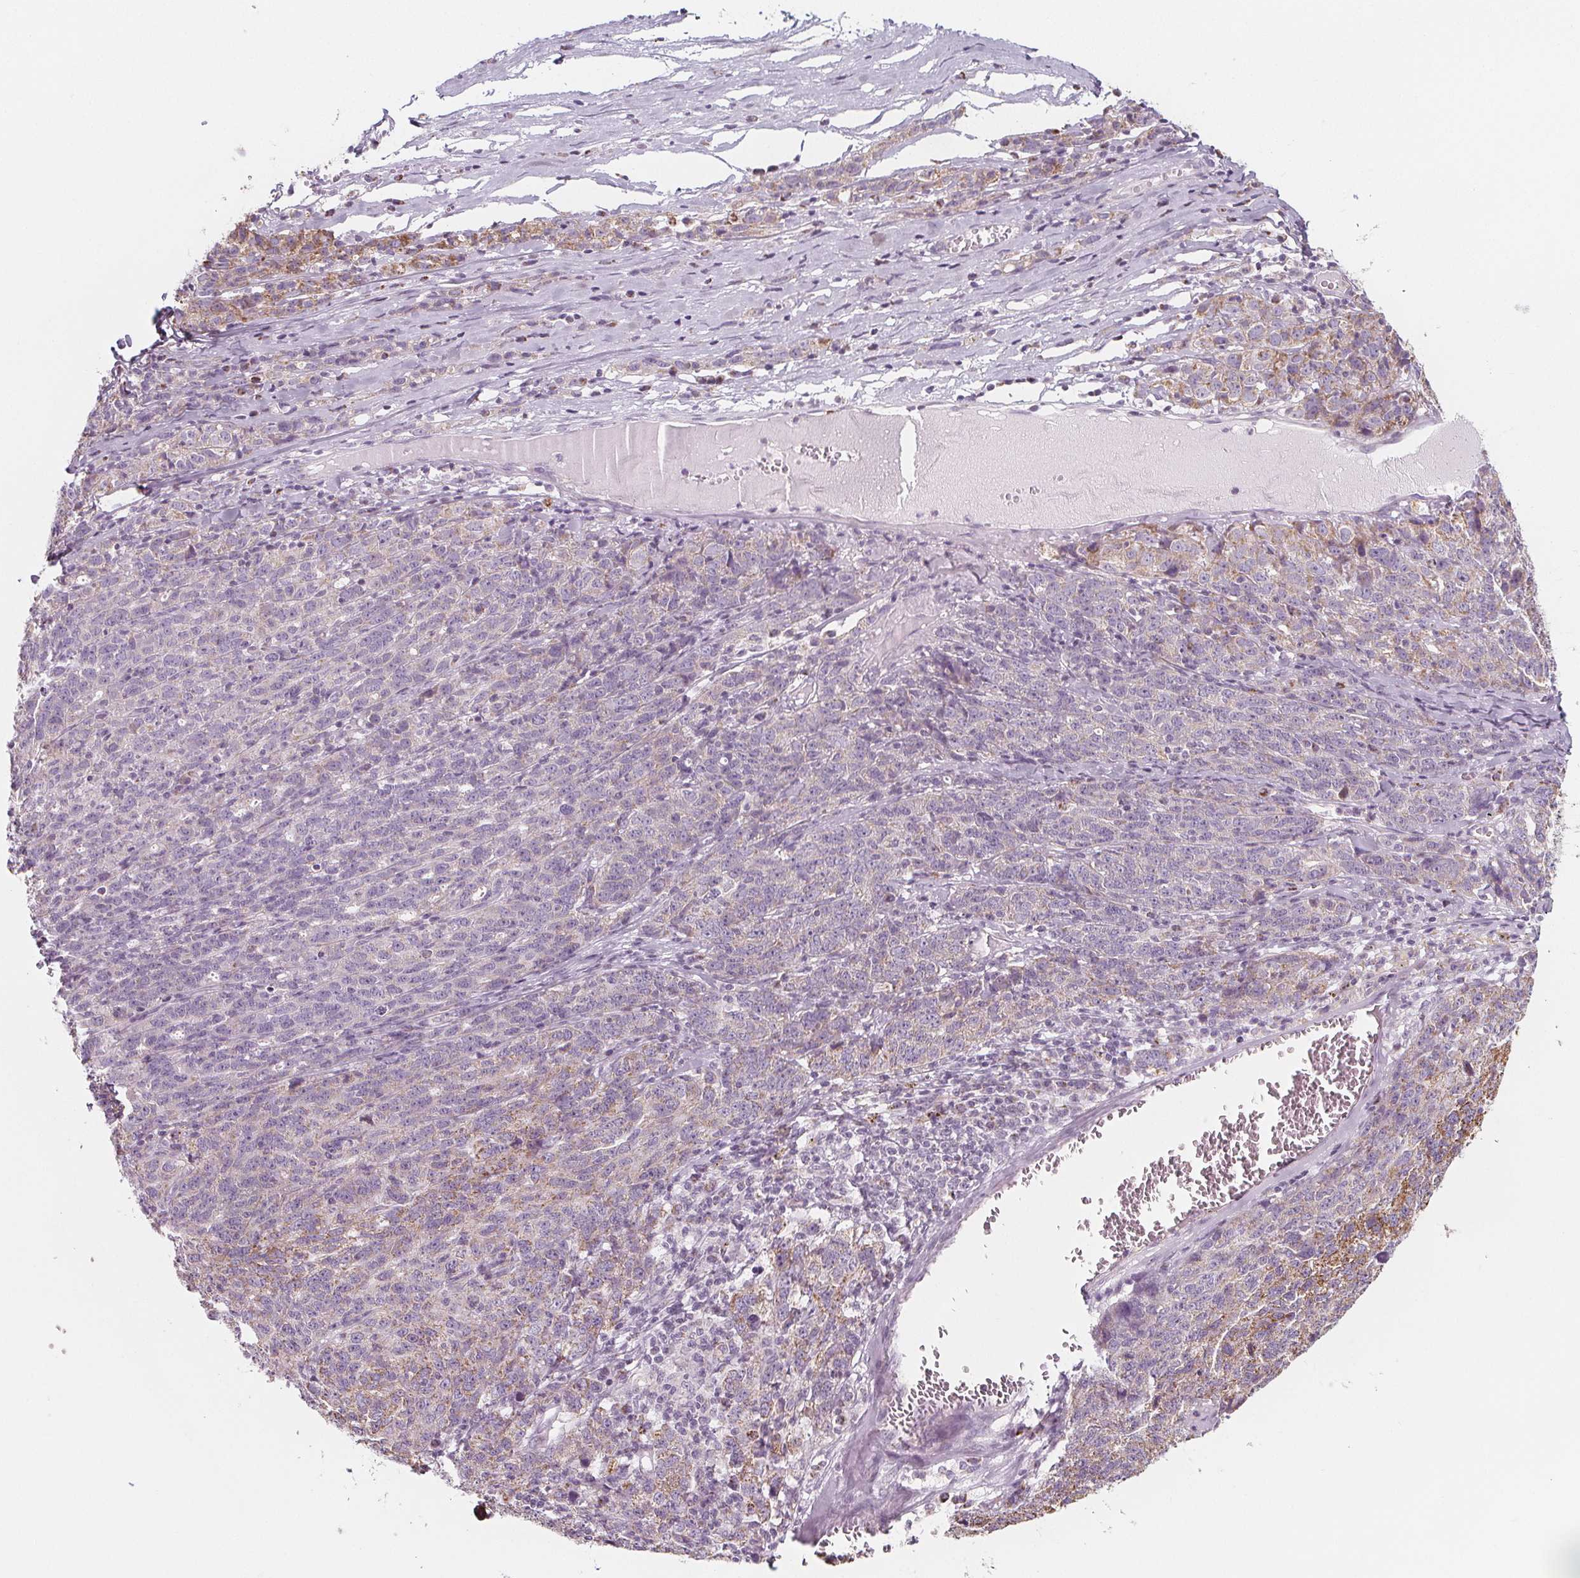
{"staining": {"intensity": "moderate", "quantity": "<25%", "location": "cytoplasmic/membranous"}, "tissue": "ovarian cancer", "cell_type": "Tumor cells", "image_type": "cancer", "snomed": [{"axis": "morphology", "description": "Cystadenocarcinoma, serous, NOS"}, {"axis": "topography", "description": "Ovary"}], "caption": "Immunohistochemical staining of human ovarian serous cystadenocarcinoma exhibits moderate cytoplasmic/membranous protein expression in approximately <25% of tumor cells.", "gene": "IL17C", "patient": {"sex": "female", "age": 71}}